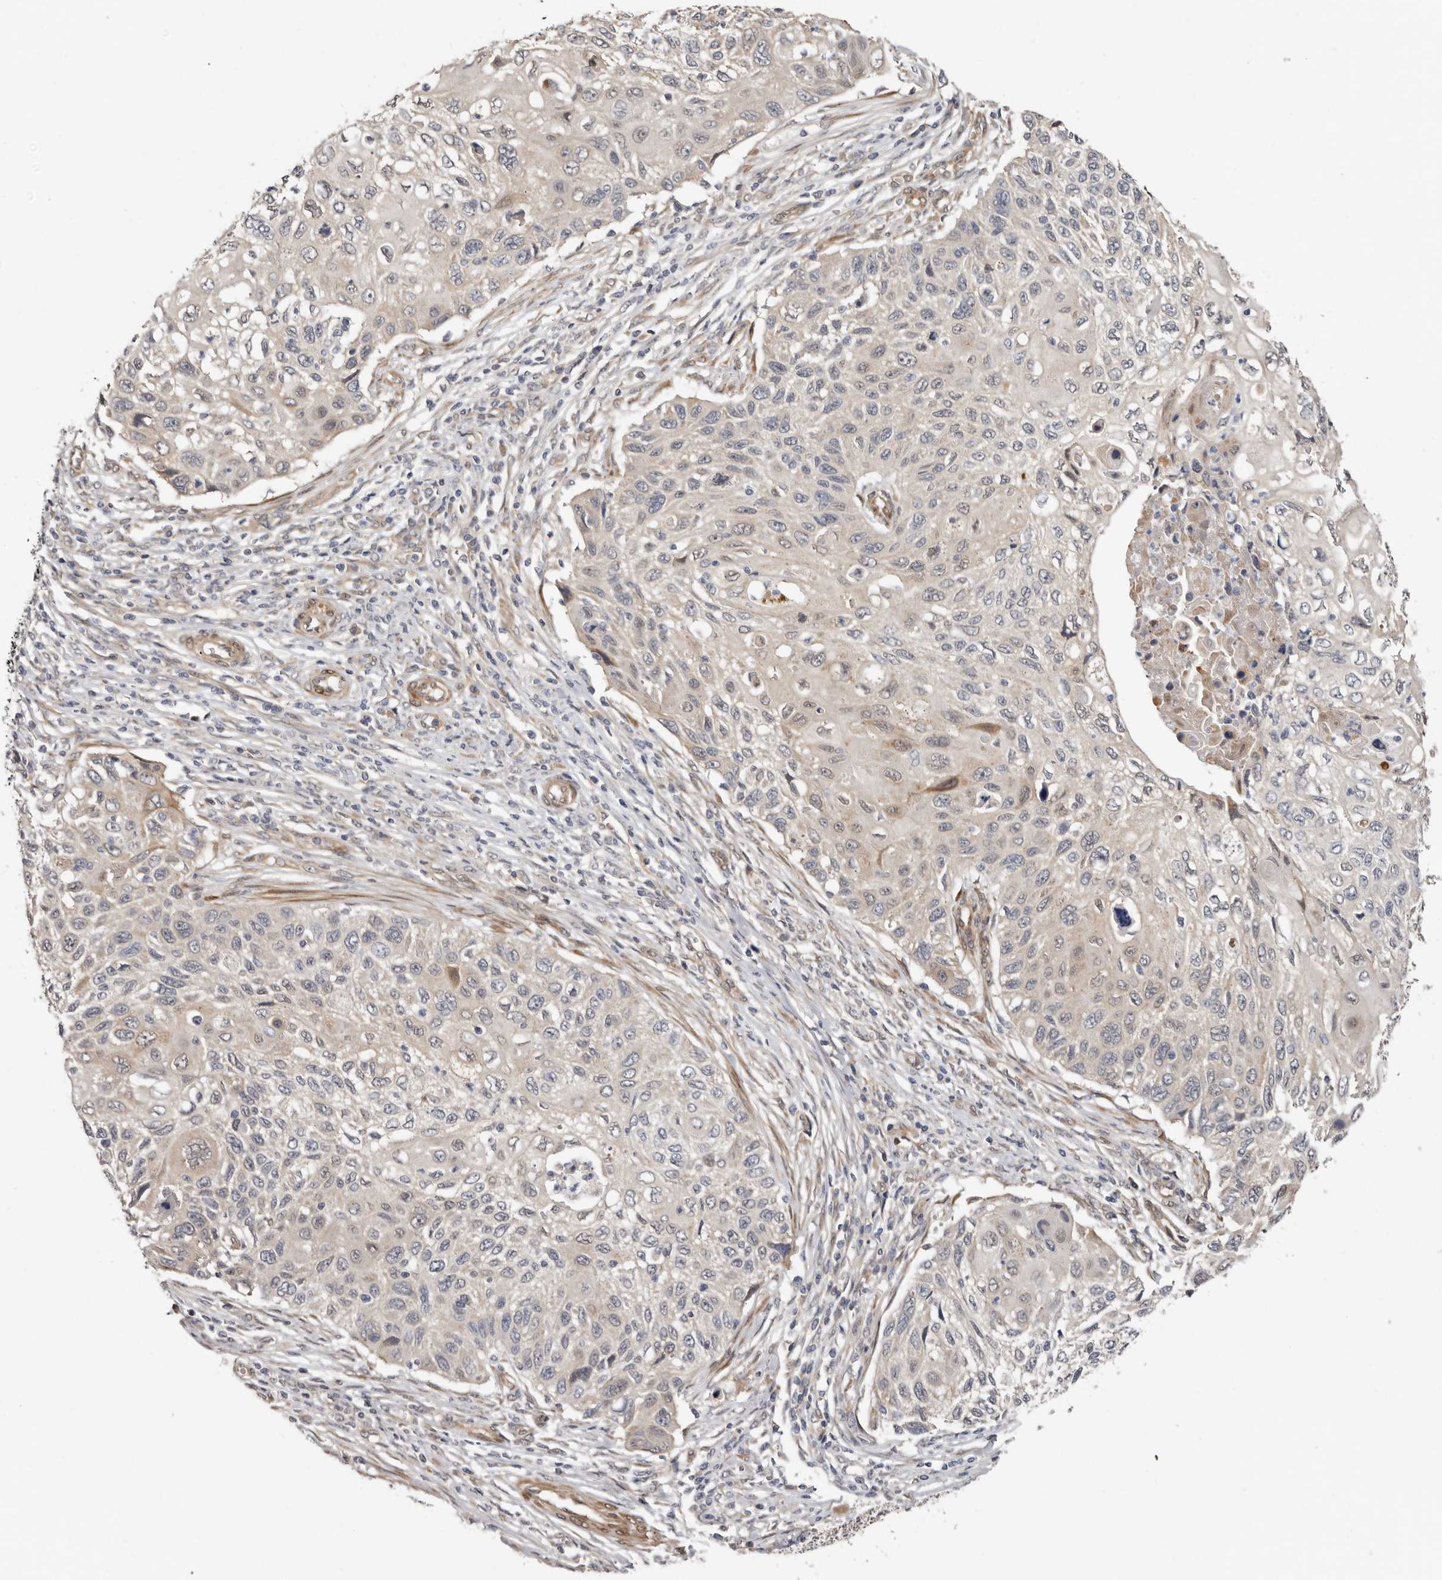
{"staining": {"intensity": "negative", "quantity": "none", "location": "none"}, "tissue": "cervical cancer", "cell_type": "Tumor cells", "image_type": "cancer", "snomed": [{"axis": "morphology", "description": "Squamous cell carcinoma, NOS"}, {"axis": "topography", "description": "Cervix"}], "caption": "A photomicrograph of human cervical cancer (squamous cell carcinoma) is negative for staining in tumor cells.", "gene": "SBDS", "patient": {"sex": "female", "age": 70}}